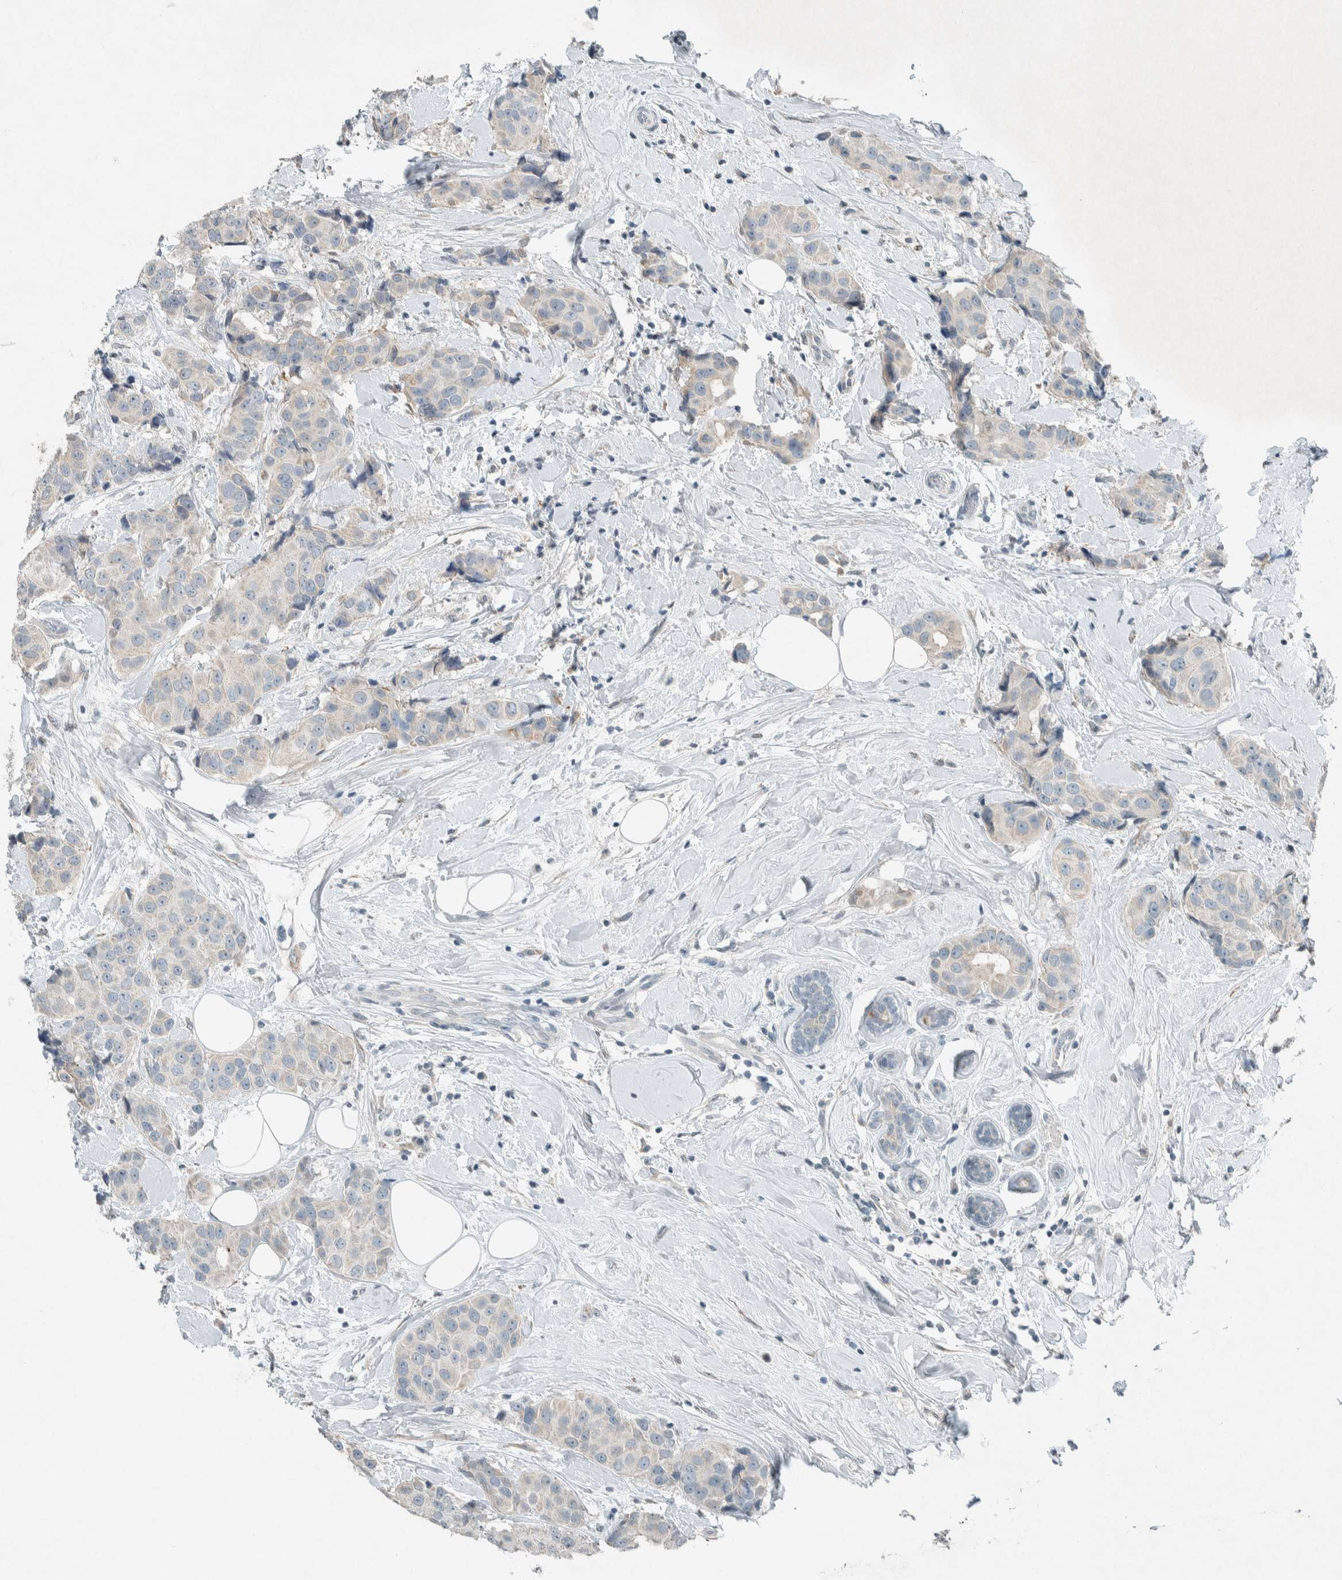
{"staining": {"intensity": "negative", "quantity": "none", "location": "none"}, "tissue": "breast cancer", "cell_type": "Tumor cells", "image_type": "cancer", "snomed": [{"axis": "morphology", "description": "Normal tissue, NOS"}, {"axis": "morphology", "description": "Duct carcinoma"}, {"axis": "topography", "description": "Breast"}], "caption": "Tumor cells are negative for brown protein staining in breast invasive ductal carcinoma. Brightfield microscopy of immunohistochemistry stained with DAB (3,3'-diaminobenzidine) (brown) and hematoxylin (blue), captured at high magnification.", "gene": "CERCAM", "patient": {"sex": "female", "age": 39}}